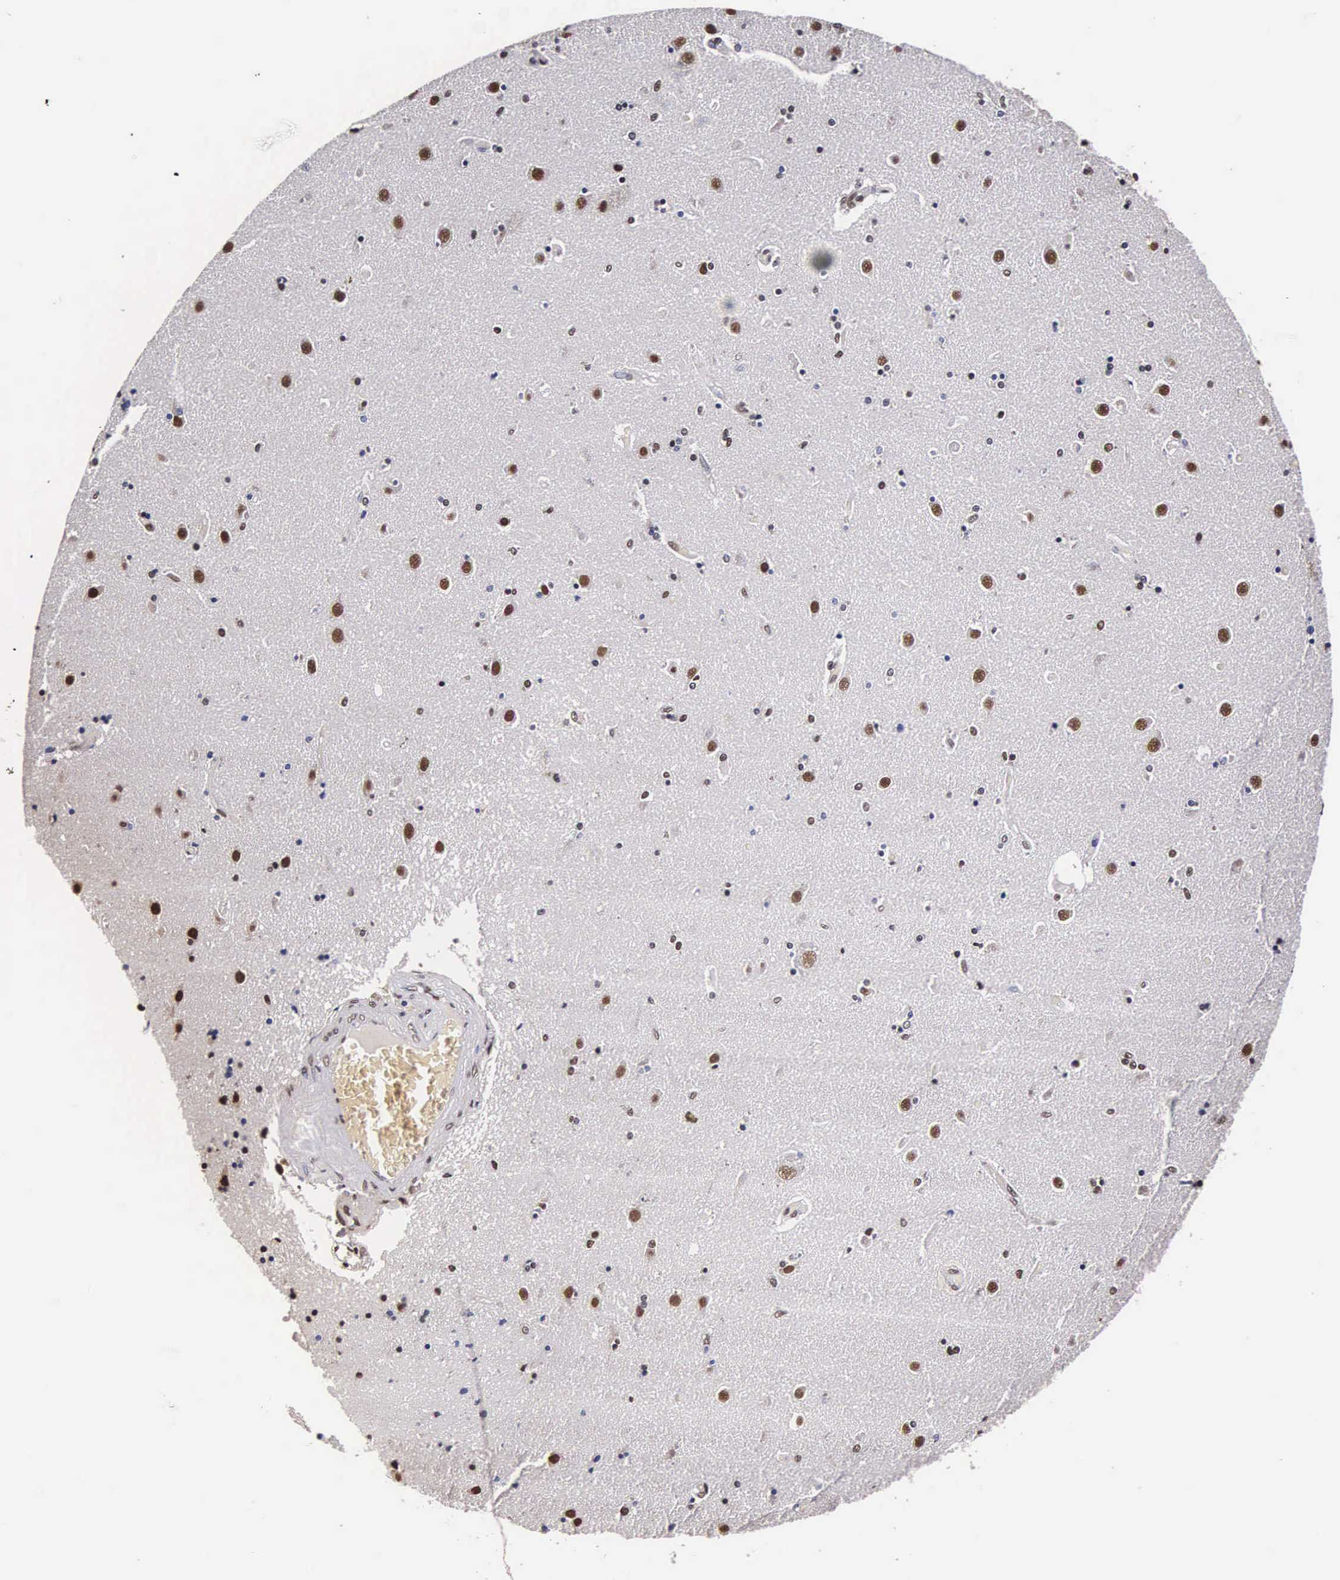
{"staining": {"intensity": "weak", "quantity": "25%-75%", "location": "nuclear"}, "tissue": "caudate", "cell_type": "Glial cells", "image_type": "normal", "snomed": [{"axis": "morphology", "description": "Normal tissue, NOS"}, {"axis": "topography", "description": "Lateral ventricle wall"}], "caption": "Immunohistochemistry (IHC) micrograph of normal caudate: caudate stained using IHC demonstrates low levels of weak protein expression localized specifically in the nuclear of glial cells, appearing as a nuclear brown color.", "gene": "BCL2L2", "patient": {"sex": "female", "age": 54}}